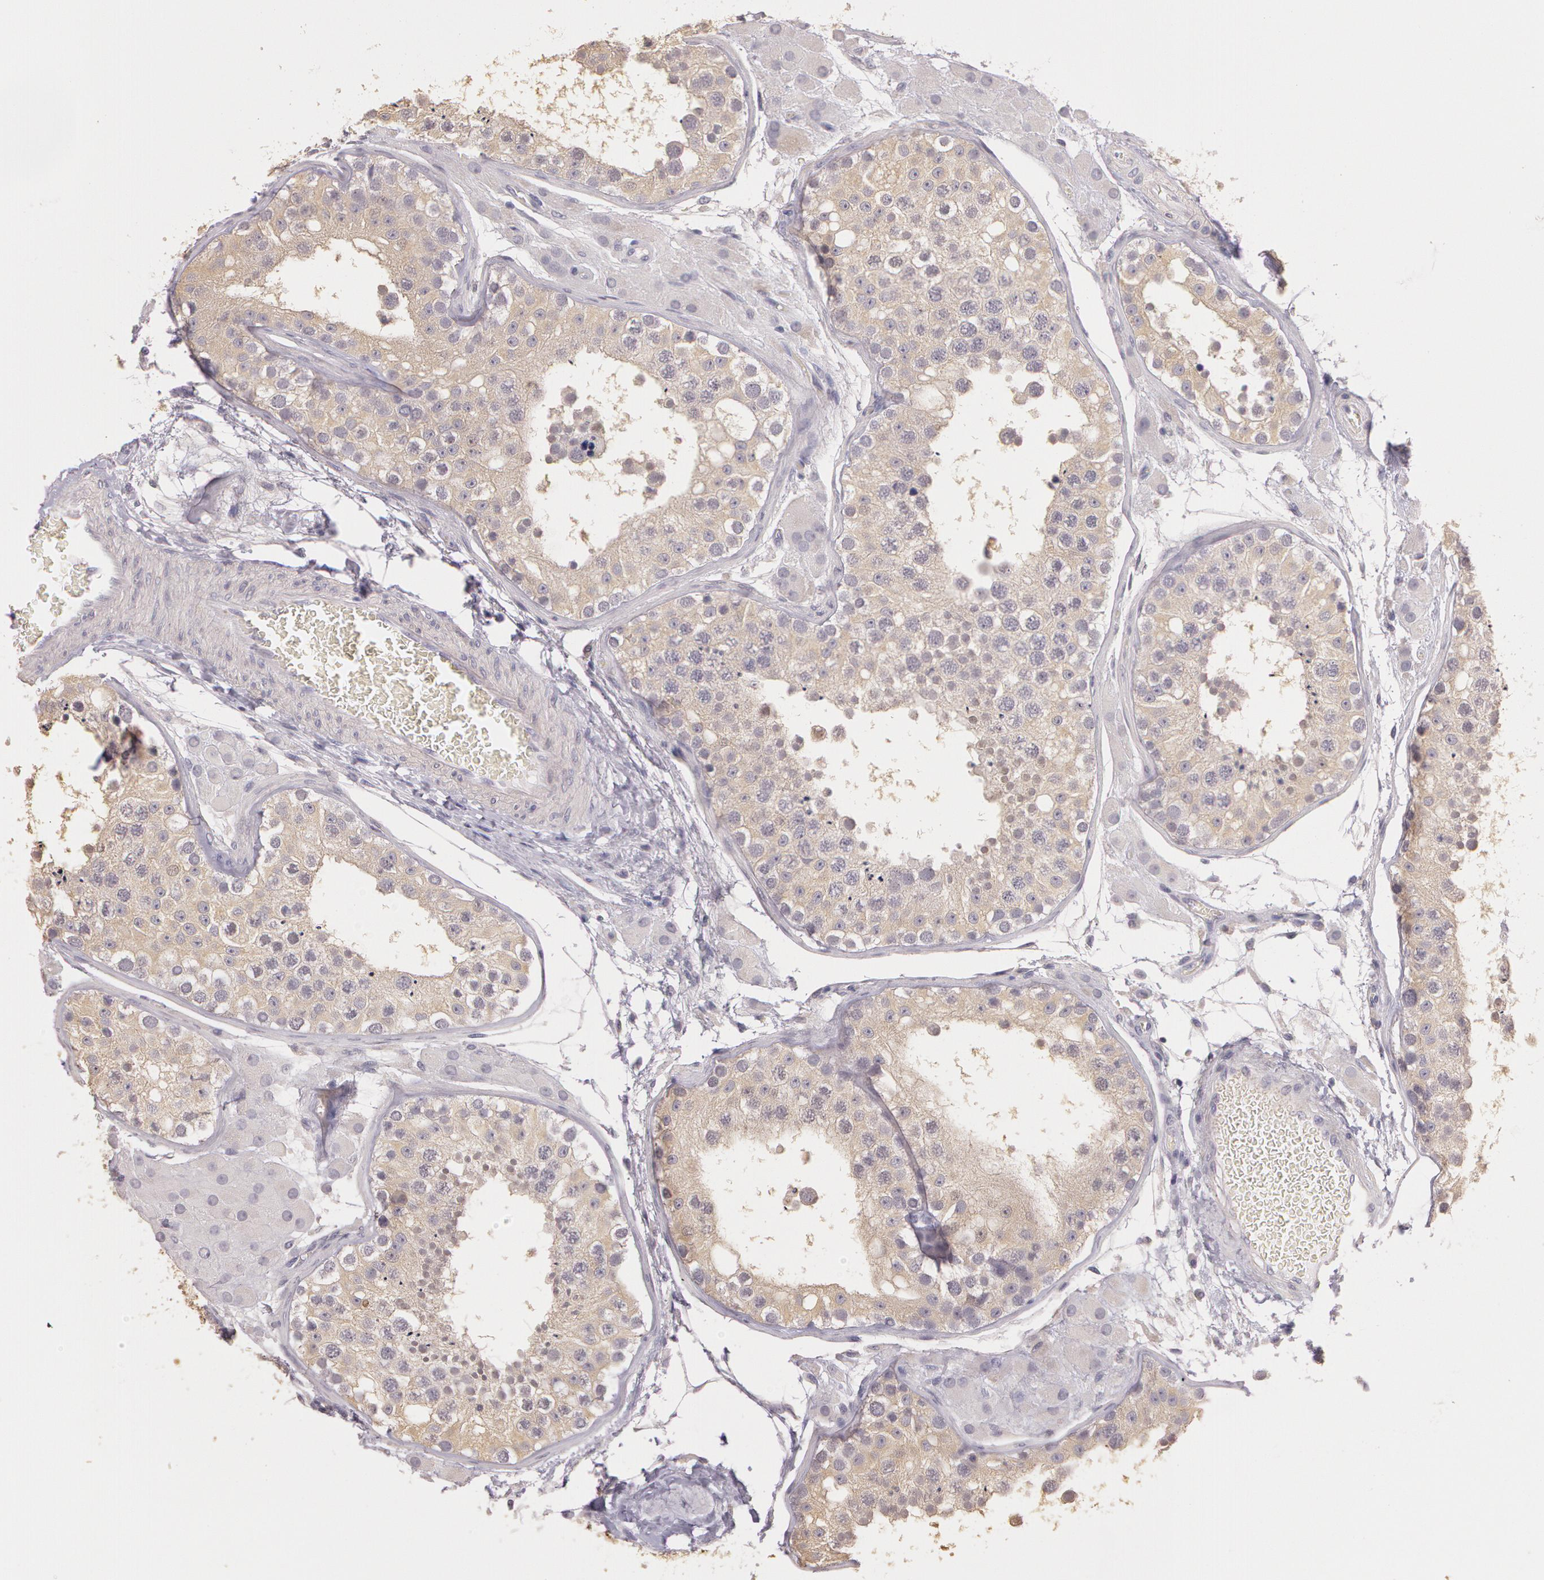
{"staining": {"intensity": "weak", "quantity": "25%-75%", "location": "cytoplasmic/membranous,nuclear"}, "tissue": "testis", "cell_type": "Cells in seminiferous ducts", "image_type": "normal", "snomed": [{"axis": "morphology", "description": "Normal tissue, NOS"}, {"axis": "topography", "description": "Testis"}], "caption": "Approximately 25%-75% of cells in seminiferous ducts in benign human testis display weak cytoplasmic/membranous,nuclear protein expression as visualized by brown immunohistochemical staining.", "gene": "G2E3", "patient": {"sex": "male", "age": 26}}